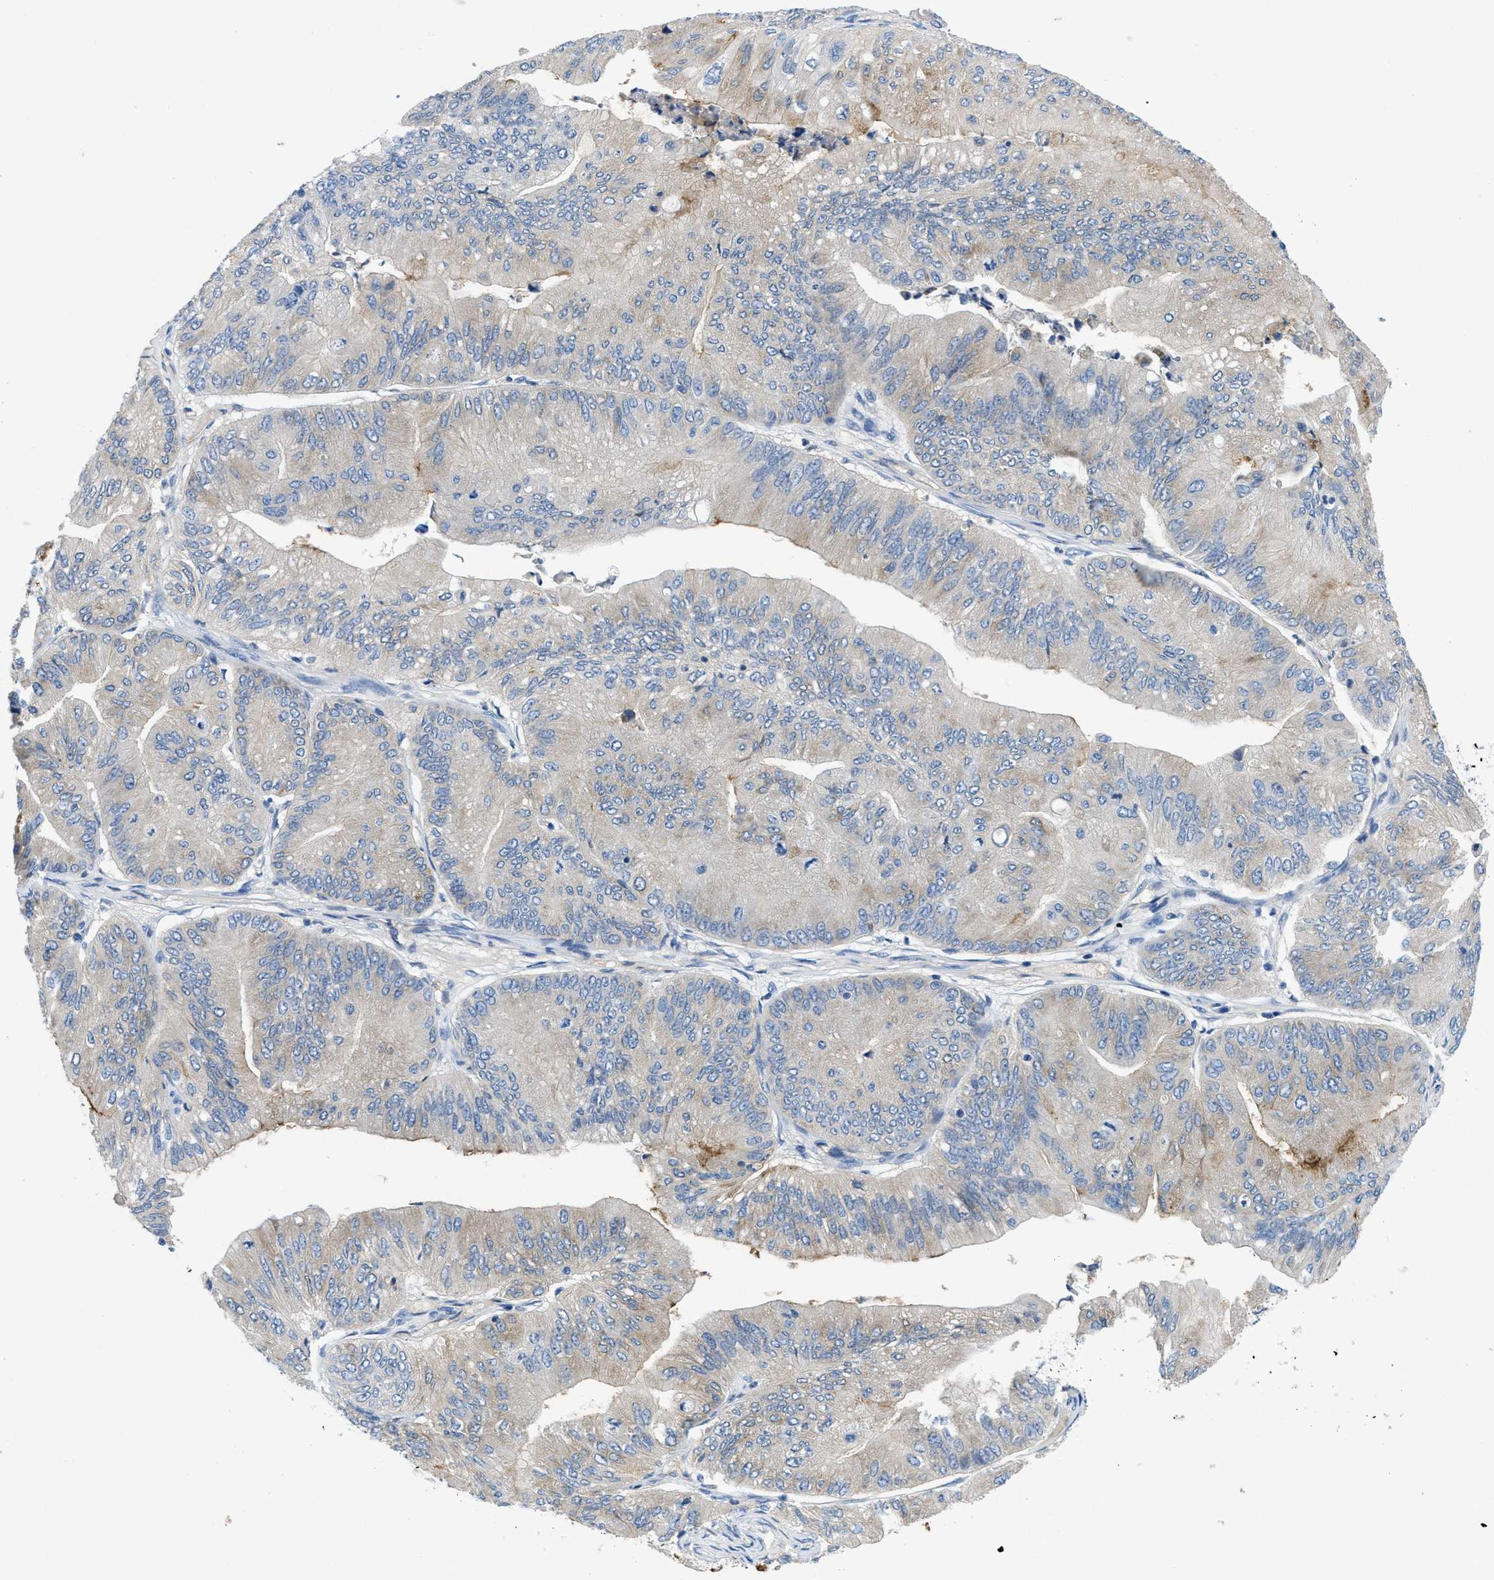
{"staining": {"intensity": "weak", "quantity": "<25%", "location": "cytoplasmic/membranous"}, "tissue": "ovarian cancer", "cell_type": "Tumor cells", "image_type": "cancer", "snomed": [{"axis": "morphology", "description": "Cystadenocarcinoma, mucinous, NOS"}, {"axis": "topography", "description": "Ovary"}], "caption": "Ovarian mucinous cystadenocarcinoma stained for a protein using IHC displays no staining tumor cells.", "gene": "PGR", "patient": {"sex": "female", "age": 61}}